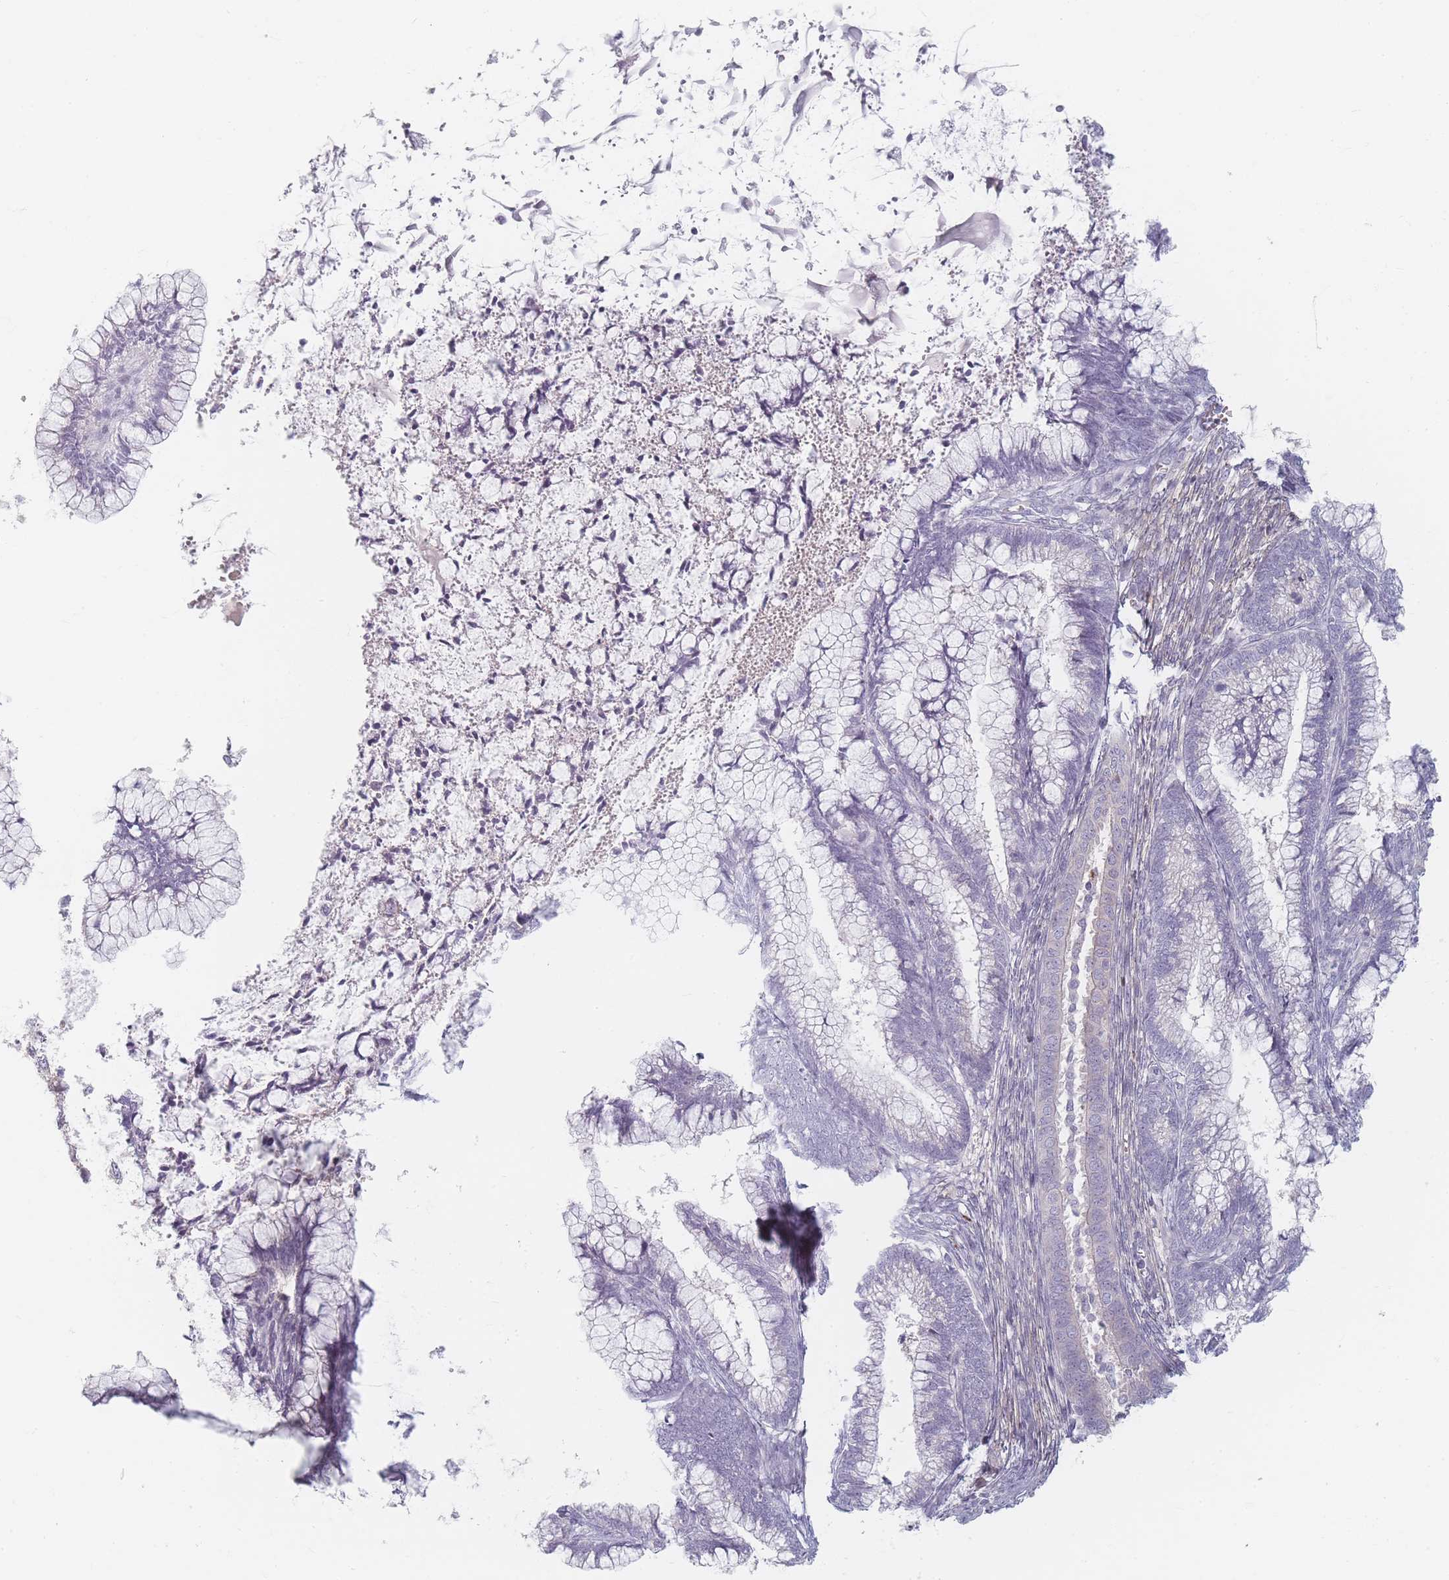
{"staining": {"intensity": "negative", "quantity": "none", "location": "none"}, "tissue": "cervical cancer", "cell_type": "Tumor cells", "image_type": "cancer", "snomed": [{"axis": "morphology", "description": "Adenocarcinoma, NOS"}, {"axis": "topography", "description": "Cervix"}], "caption": "DAB immunohistochemical staining of cervical adenocarcinoma reveals no significant expression in tumor cells.", "gene": "TMOD1", "patient": {"sex": "female", "age": 44}}